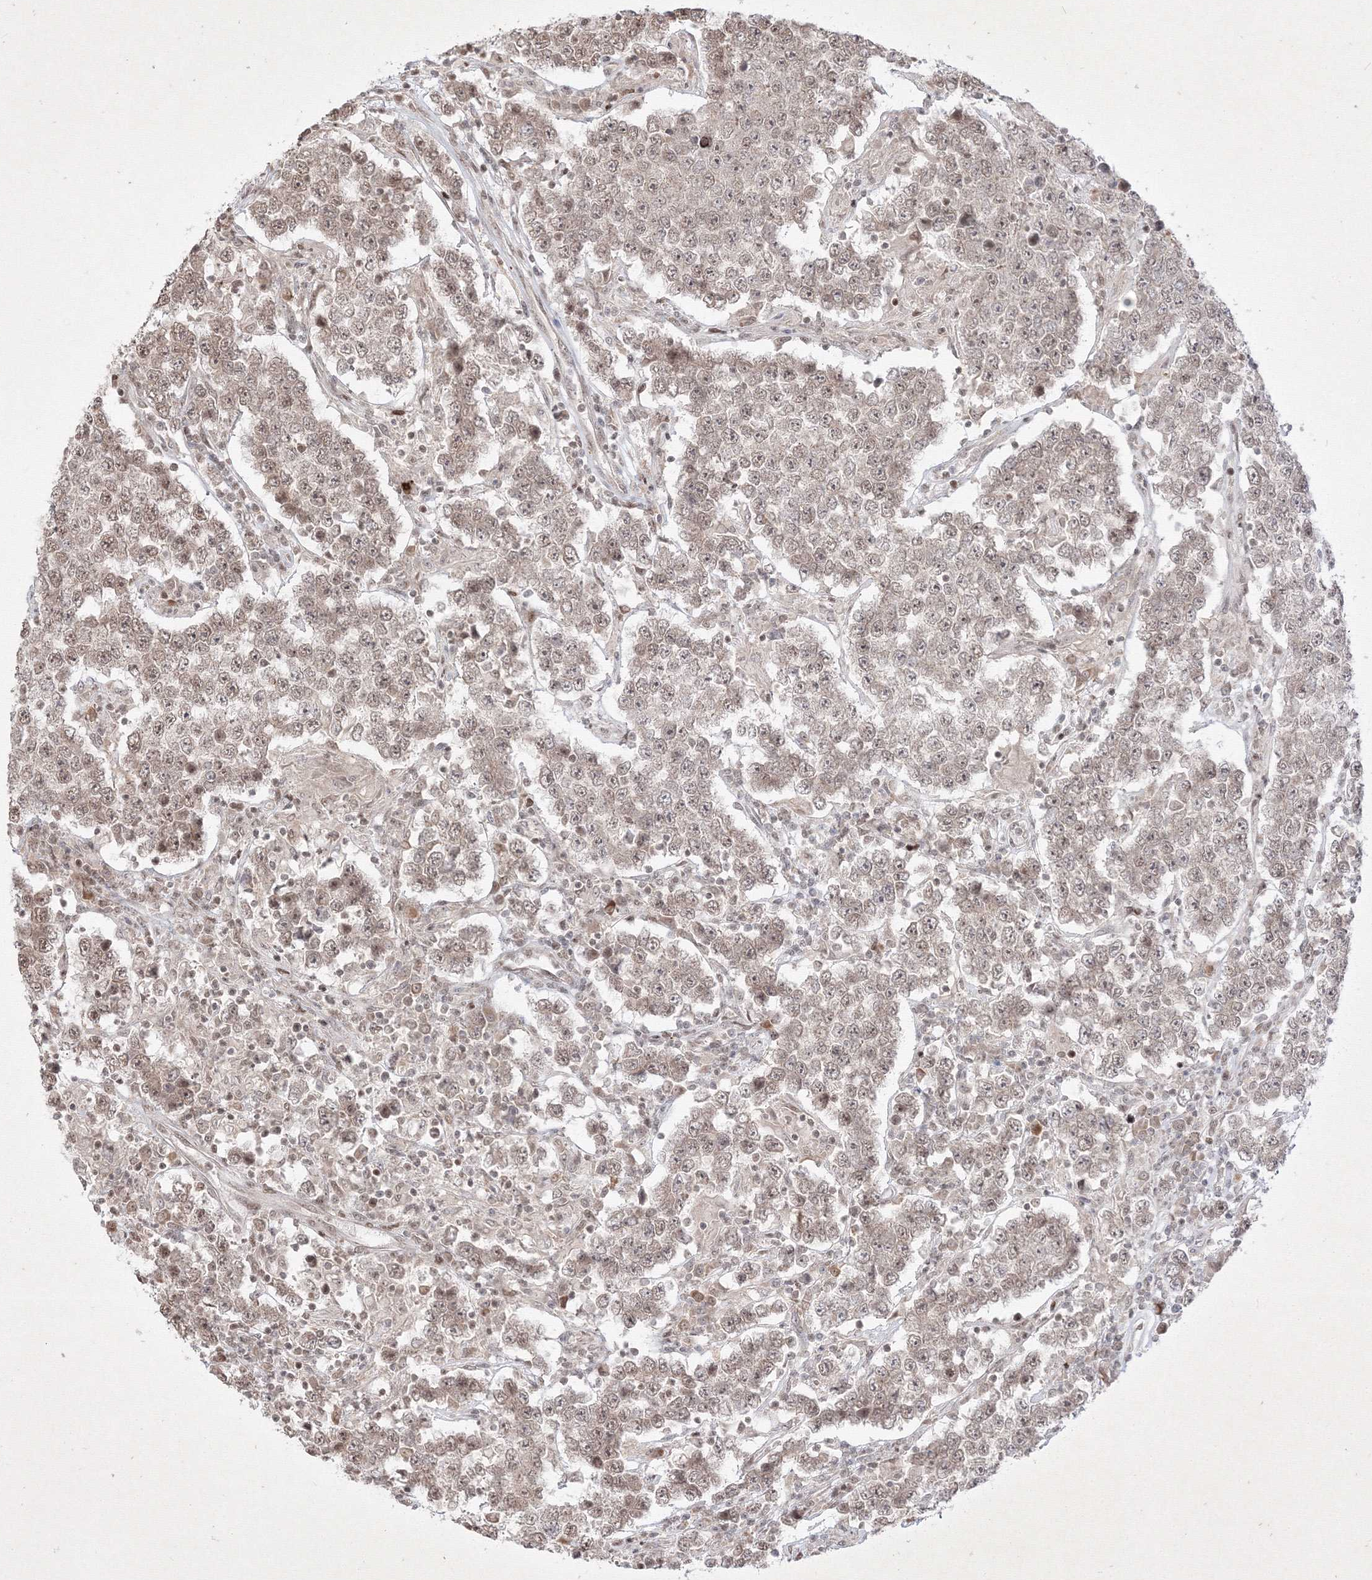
{"staining": {"intensity": "weak", "quantity": "25%-75%", "location": "nuclear"}, "tissue": "testis cancer", "cell_type": "Tumor cells", "image_type": "cancer", "snomed": [{"axis": "morphology", "description": "Normal tissue, NOS"}, {"axis": "morphology", "description": "Urothelial carcinoma, High grade"}, {"axis": "morphology", "description": "Seminoma, NOS"}, {"axis": "morphology", "description": "Carcinoma, Embryonal, NOS"}, {"axis": "topography", "description": "Urinary bladder"}, {"axis": "topography", "description": "Testis"}], "caption": "A brown stain labels weak nuclear expression of a protein in testis seminoma tumor cells. (DAB (3,3'-diaminobenzidine) IHC, brown staining for protein, blue staining for nuclei).", "gene": "TAB1", "patient": {"sex": "male", "age": 41}}